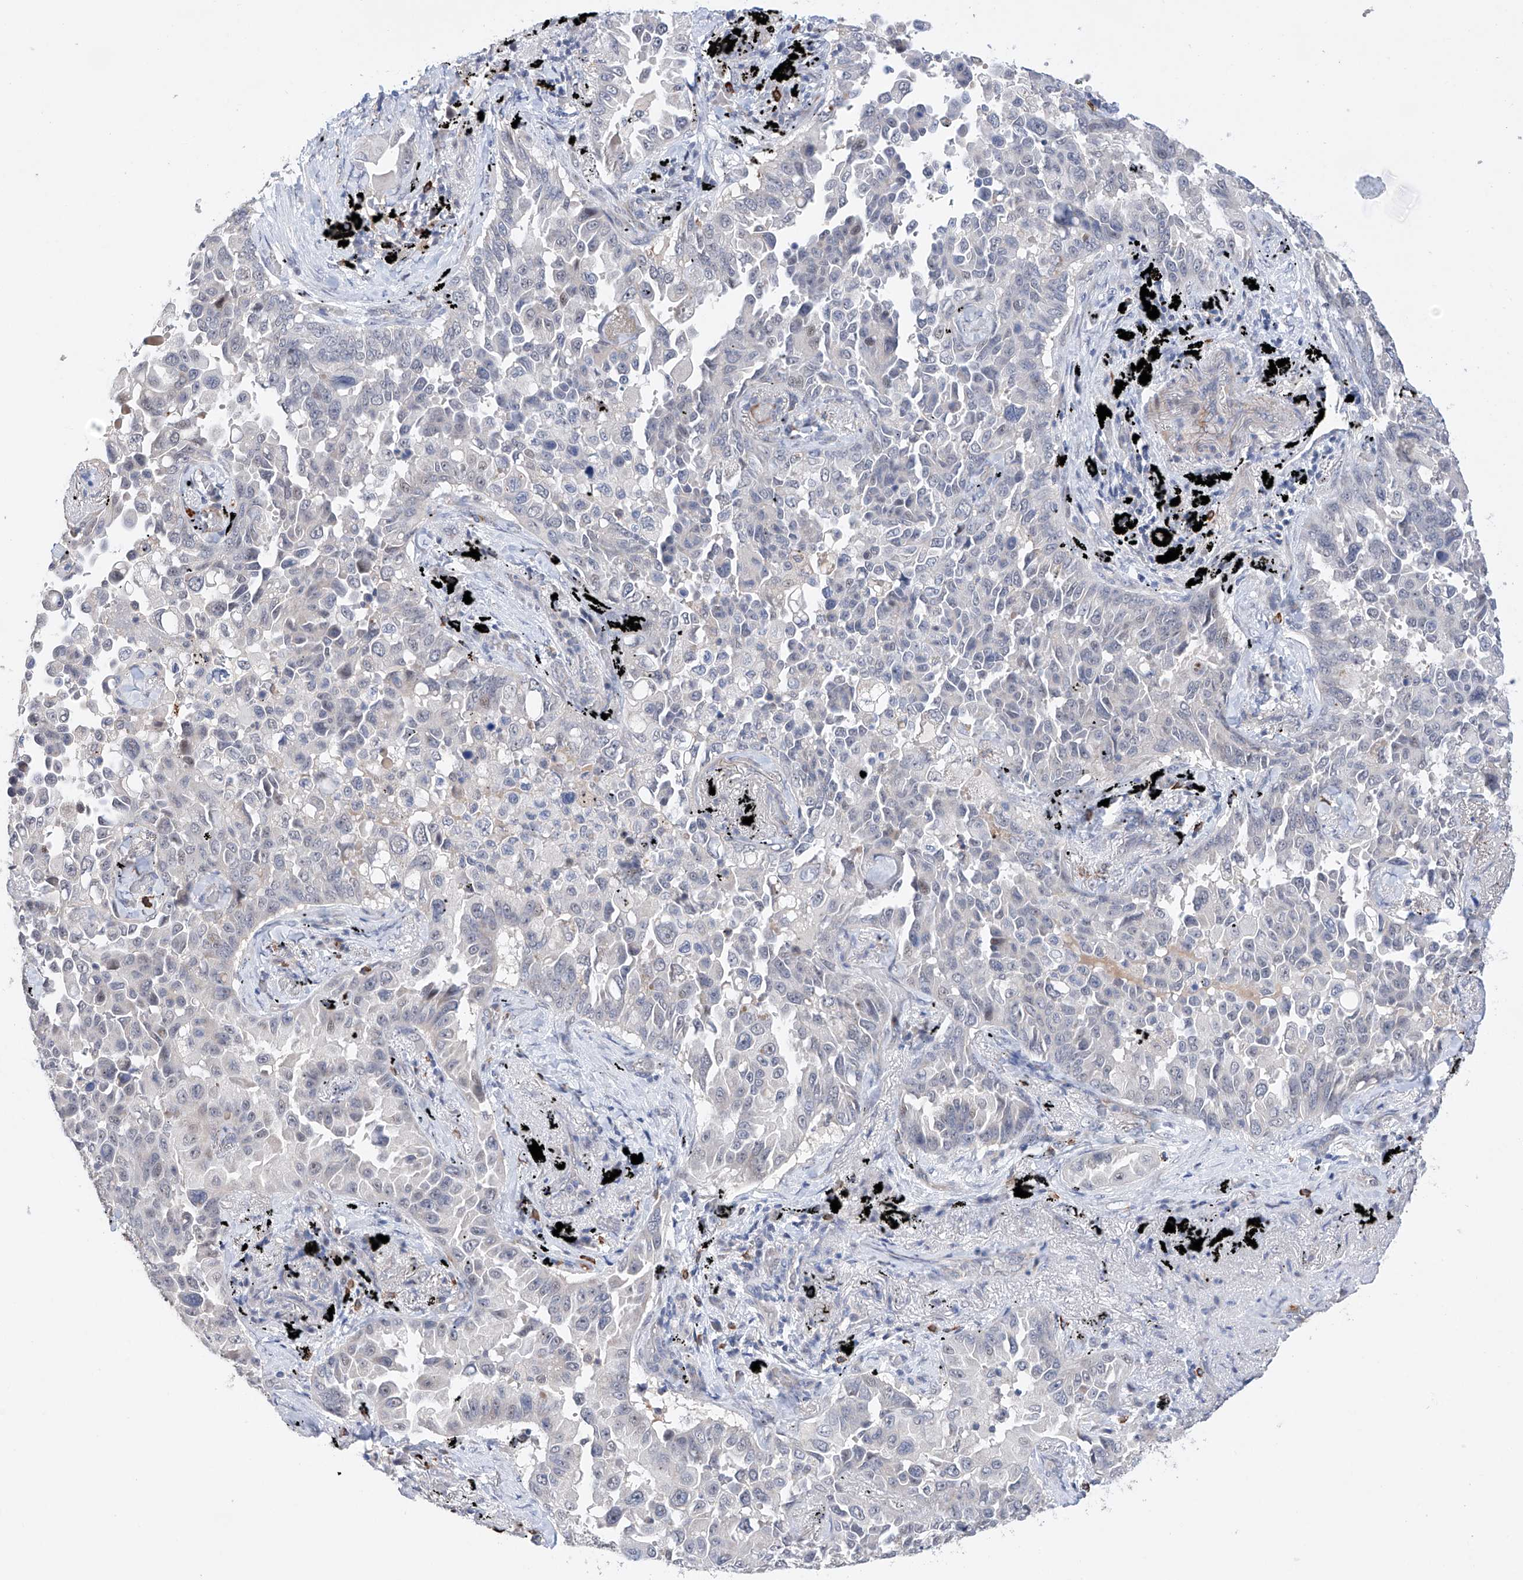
{"staining": {"intensity": "negative", "quantity": "none", "location": "none"}, "tissue": "lung cancer", "cell_type": "Tumor cells", "image_type": "cancer", "snomed": [{"axis": "morphology", "description": "Adenocarcinoma, NOS"}, {"axis": "topography", "description": "Lung"}], "caption": "IHC photomicrograph of lung adenocarcinoma stained for a protein (brown), which demonstrates no expression in tumor cells.", "gene": "AFG1L", "patient": {"sex": "female", "age": 67}}